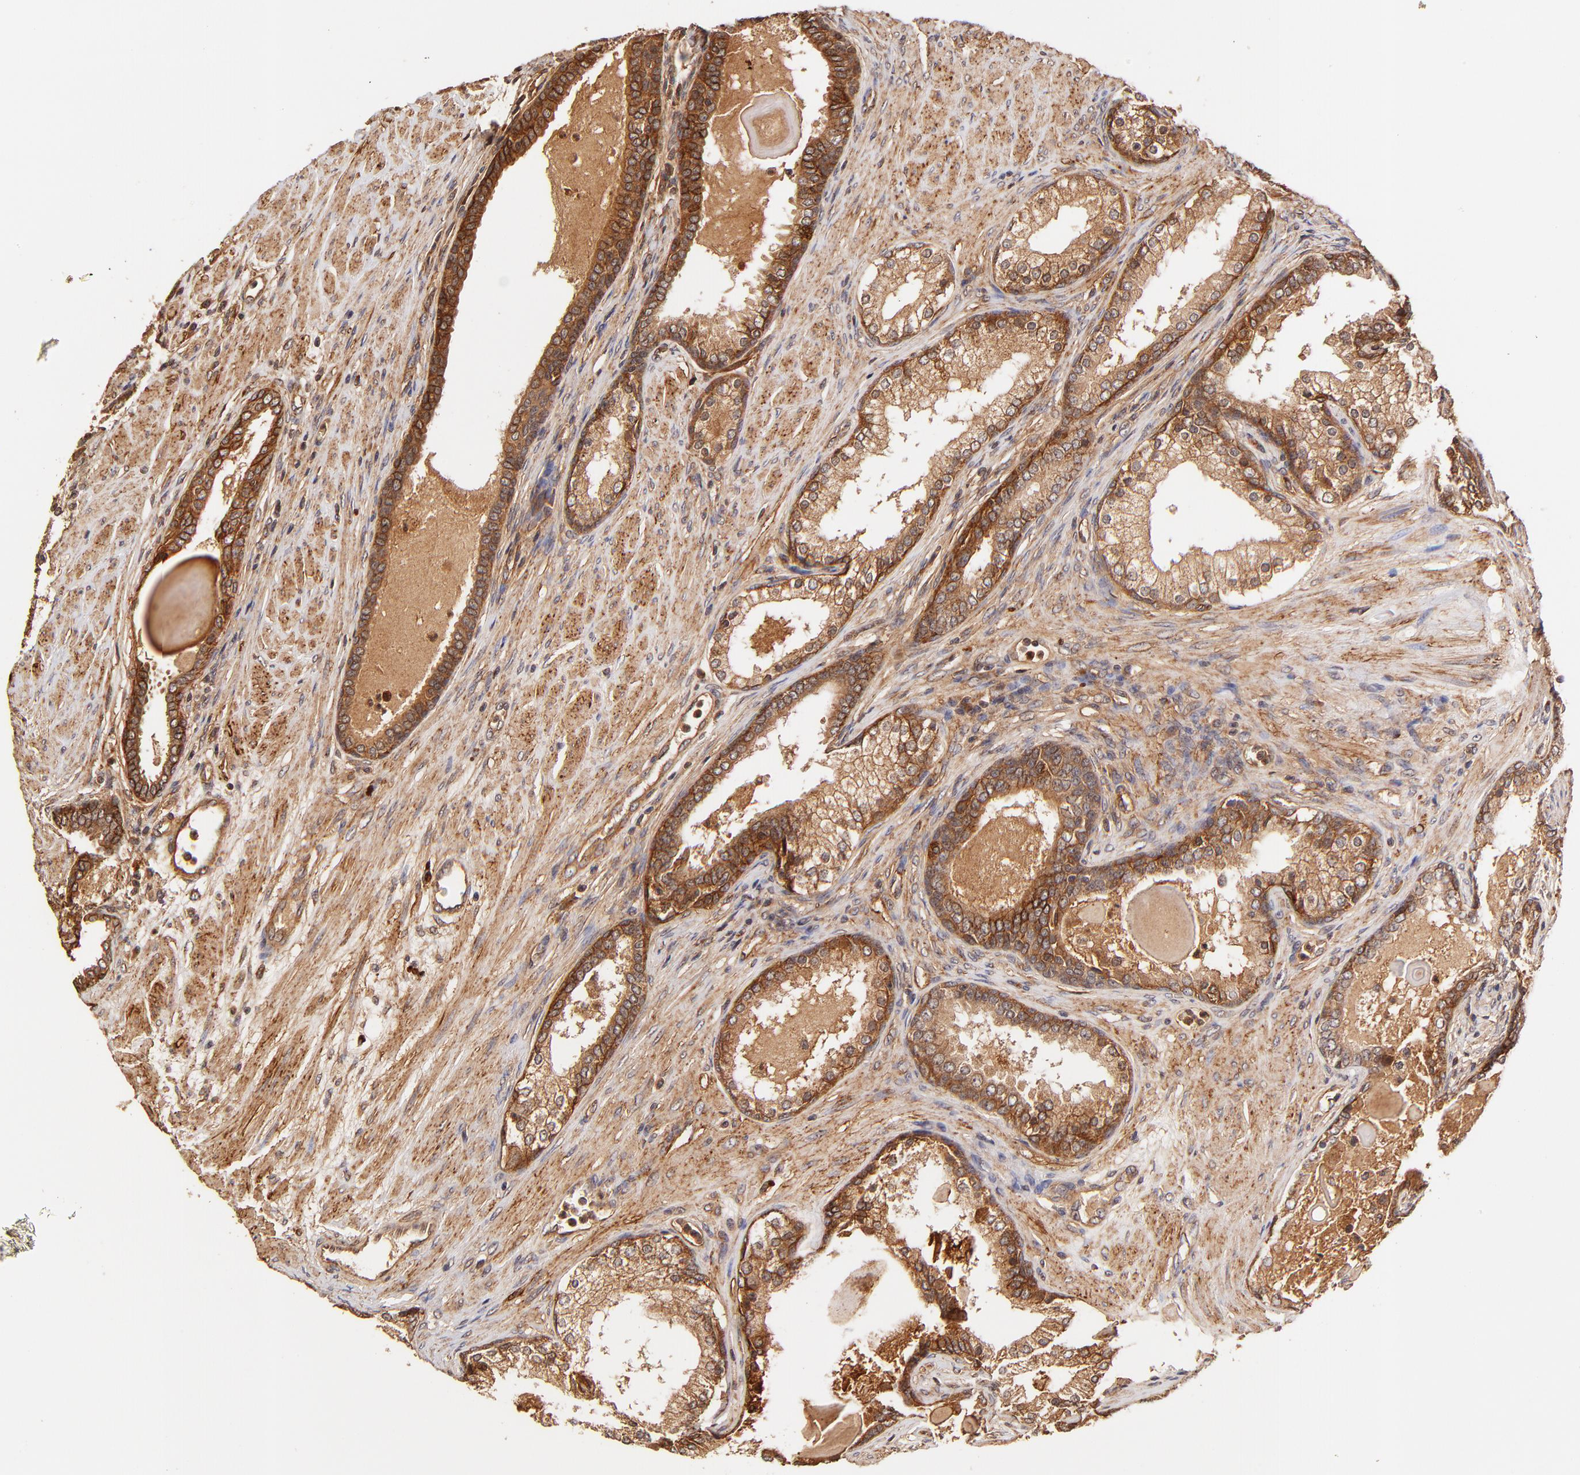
{"staining": {"intensity": "moderate", "quantity": ">75%", "location": "cytoplasmic/membranous"}, "tissue": "prostate cancer", "cell_type": "Tumor cells", "image_type": "cancer", "snomed": [{"axis": "morphology", "description": "Adenocarcinoma, Medium grade"}, {"axis": "topography", "description": "Prostate"}], "caption": "High-power microscopy captured an immunohistochemistry (IHC) image of medium-grade adenocarcinoma (prostate), revealing moderate cytoplasmic/membranous staining in about >75% of tumor cells. (DAB (3,3'-diaminobenzidine) IHC, brown staining for protein, blue staining for nuclei).", "gene": "ITGB1", "patient": {"sex": "male", "age": 72}}